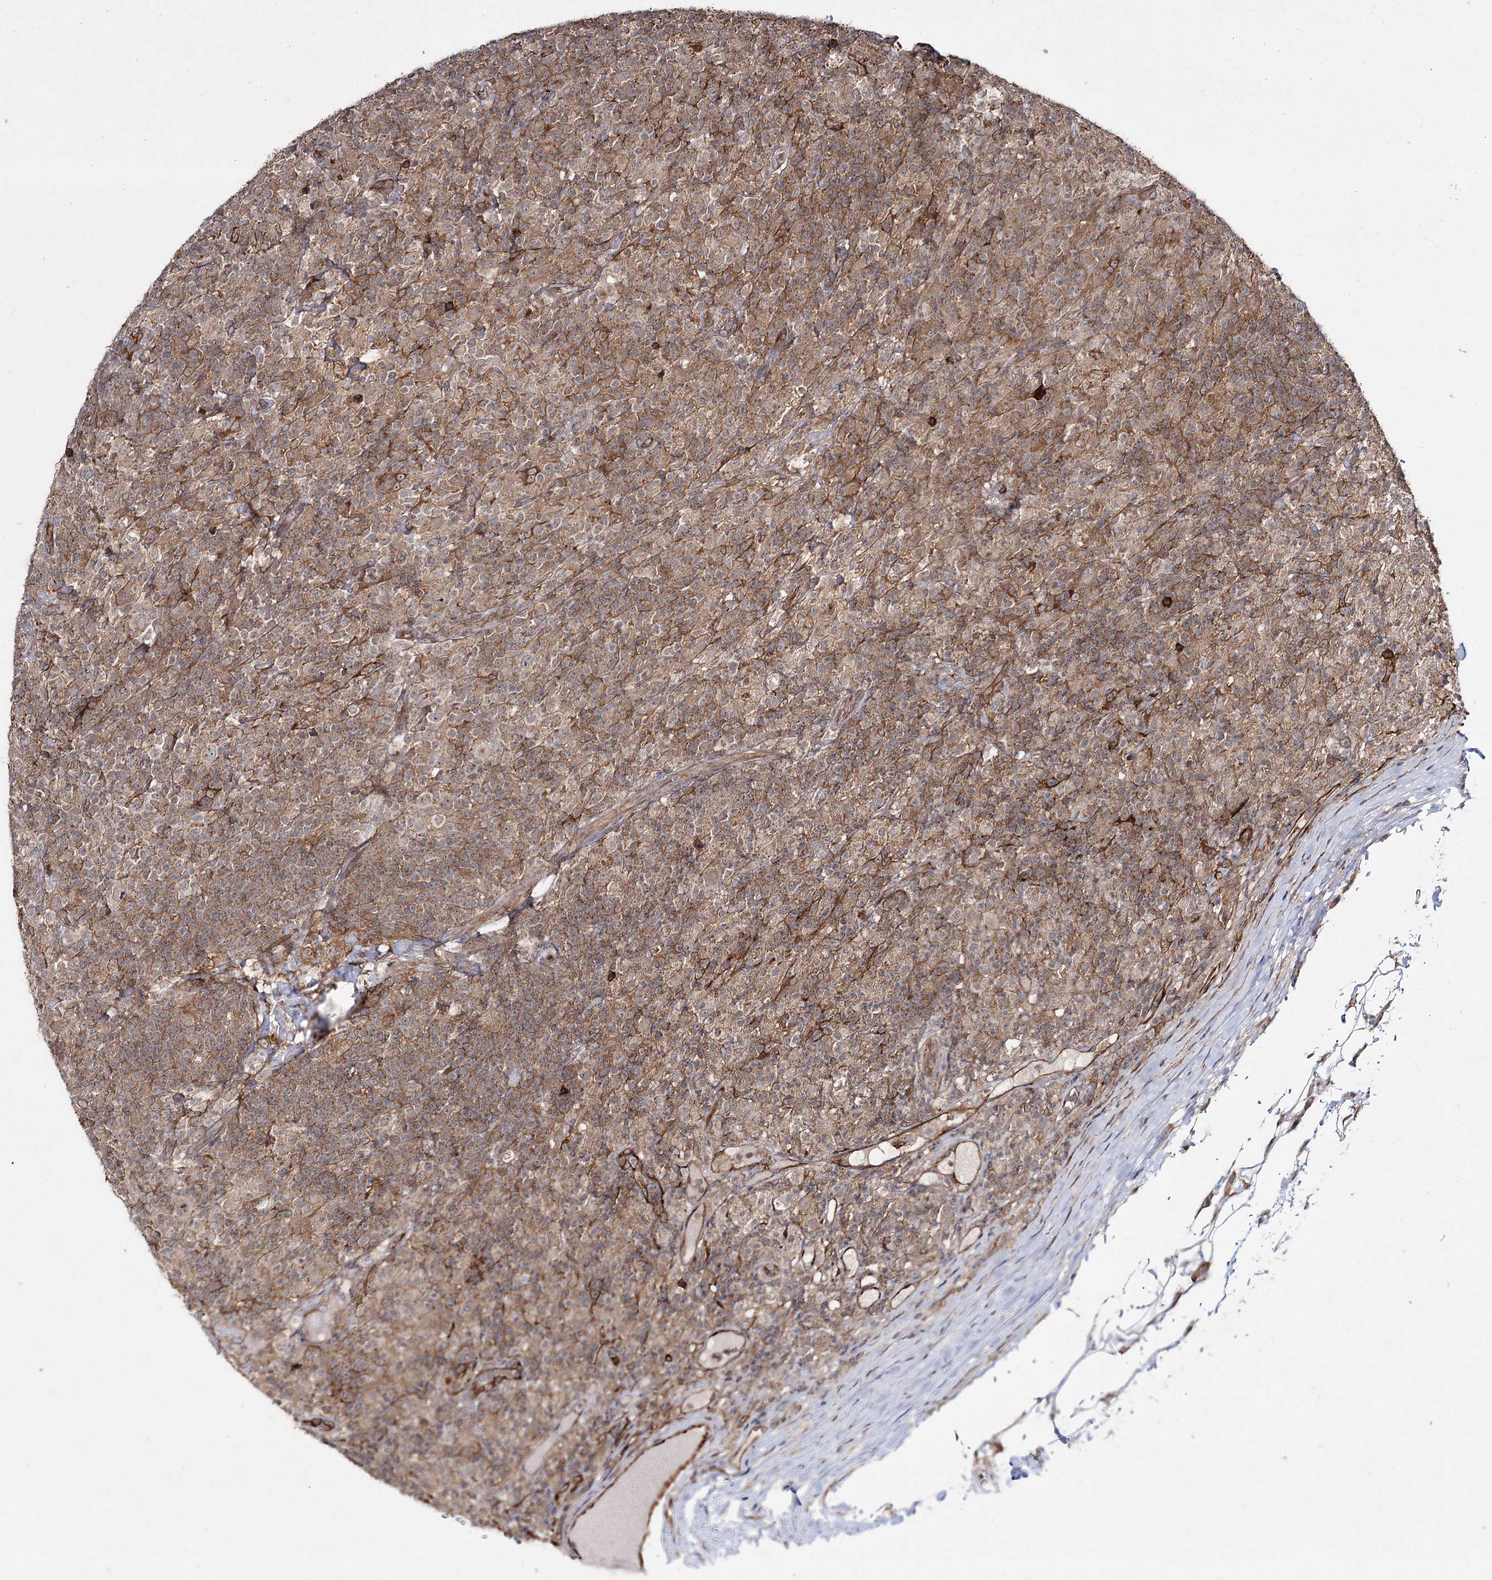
{"staining": {"intensity": "moderate", "quantity": "<25%", "location": "cytoplasmic/membranous"}, "tissue": "lymphoma", "cell_type": "Tumor cells", "image_type": "cancer", "snomed": [{"axis": "morphology", "description": "Hodgkin's disease, NOS"}, {"axis": "topography", "description": "Lymph node"}], "caption": "Protein expression analysis of human lymphoma reveals moderate cytoplasmic/membranous staining in approximately <25% of tumor cells.", "gene": "WDR44", "patient": {"sex": "male", "age": 70}}